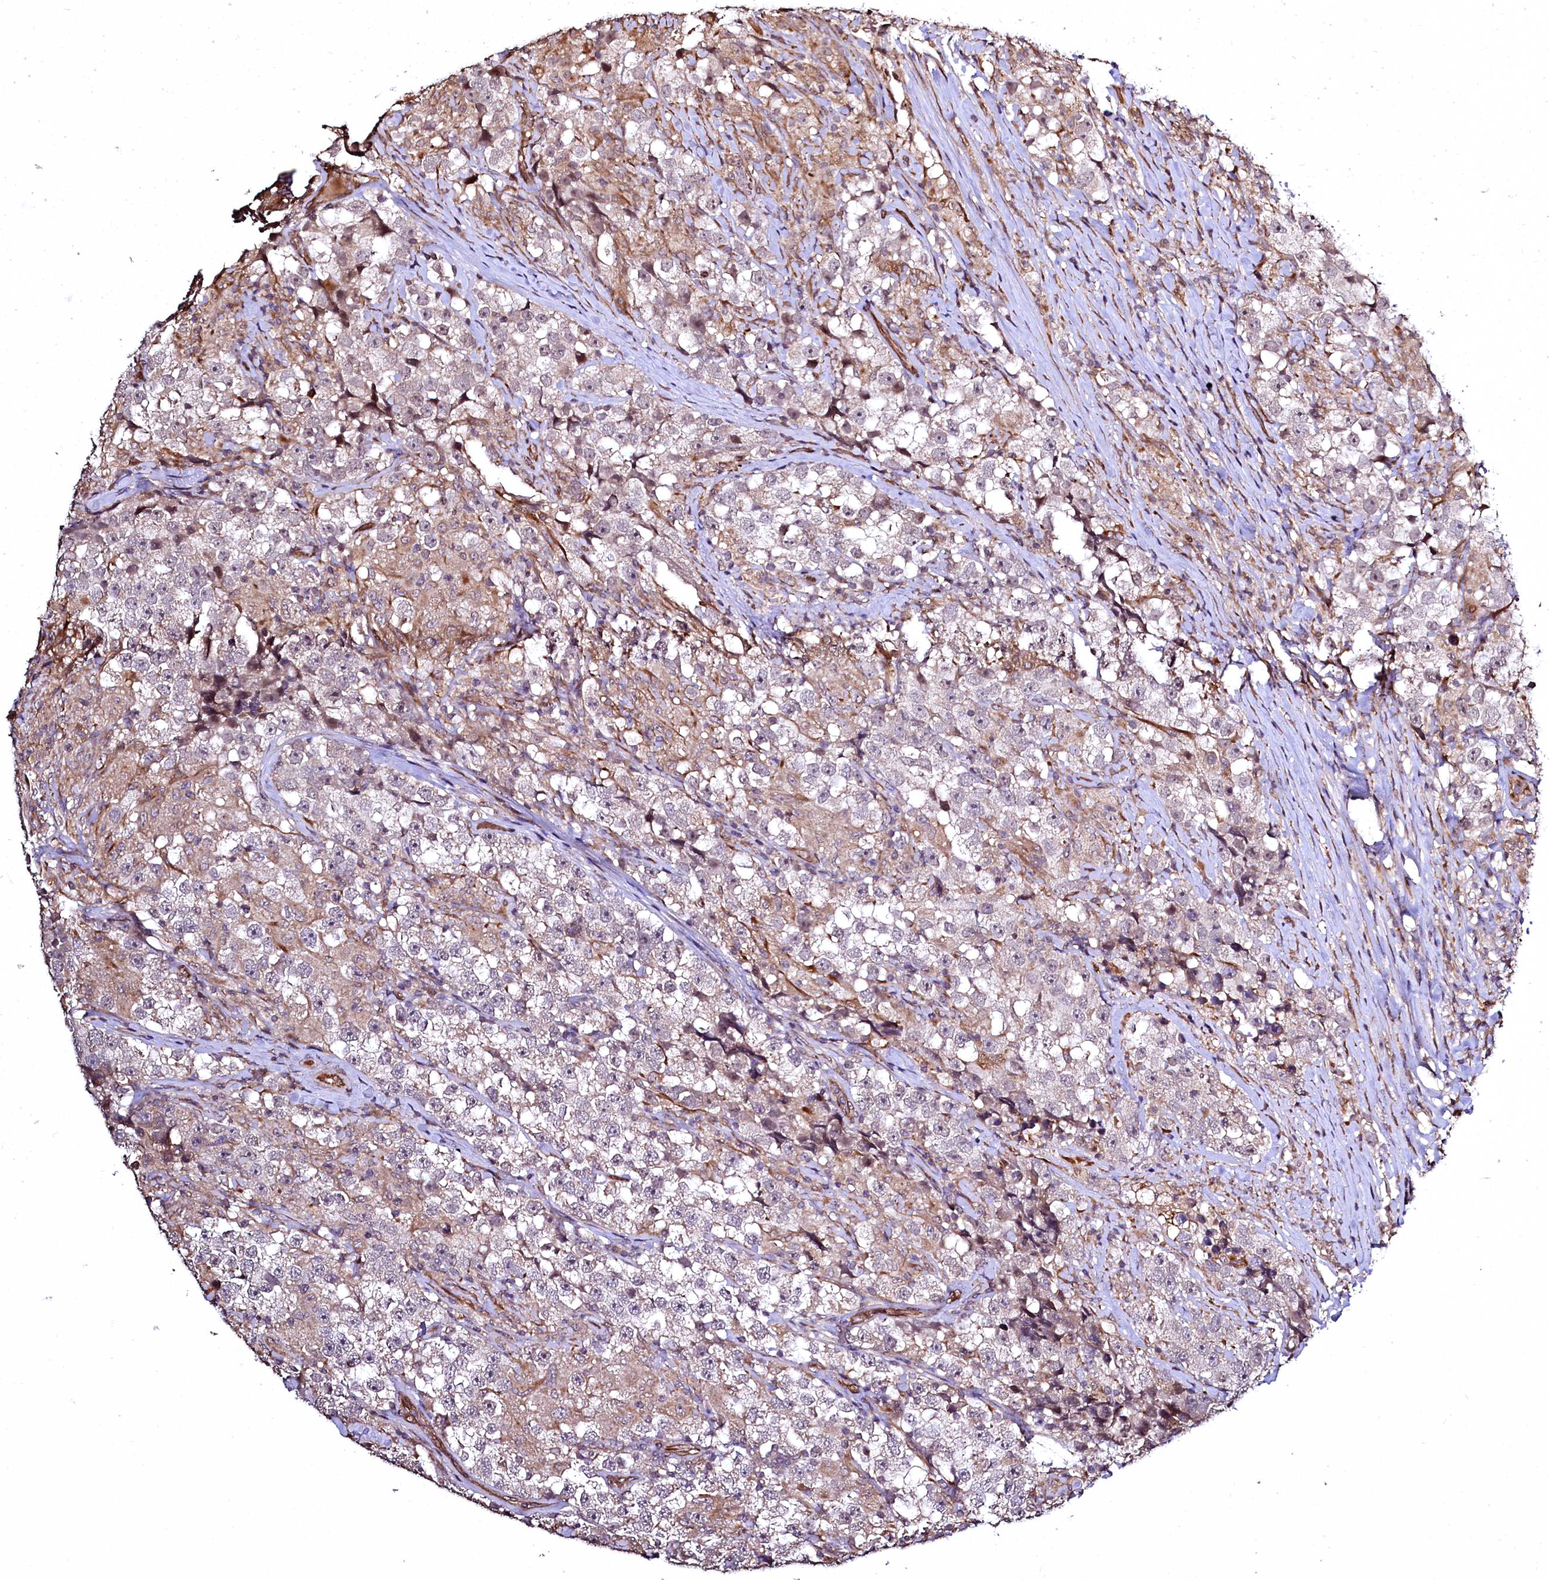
{"staining": {"intensity": "negative", "quantity": "none", "location": "none"}, "tissue": "testis cancer", "cell_type": "Tumor cells", "image_type": "cancer", "snomed": [{"axis": "morphology", "description": "Seminoma, NOS"}, {"axis": "topography", "description": "Testis"}], "caption": "DAB immunohistochemical staining of testis seminoma displays no significant positivity in tumor cells.", "gene": "TBCEL", "patient": {"sex": "male", "age": 46}}